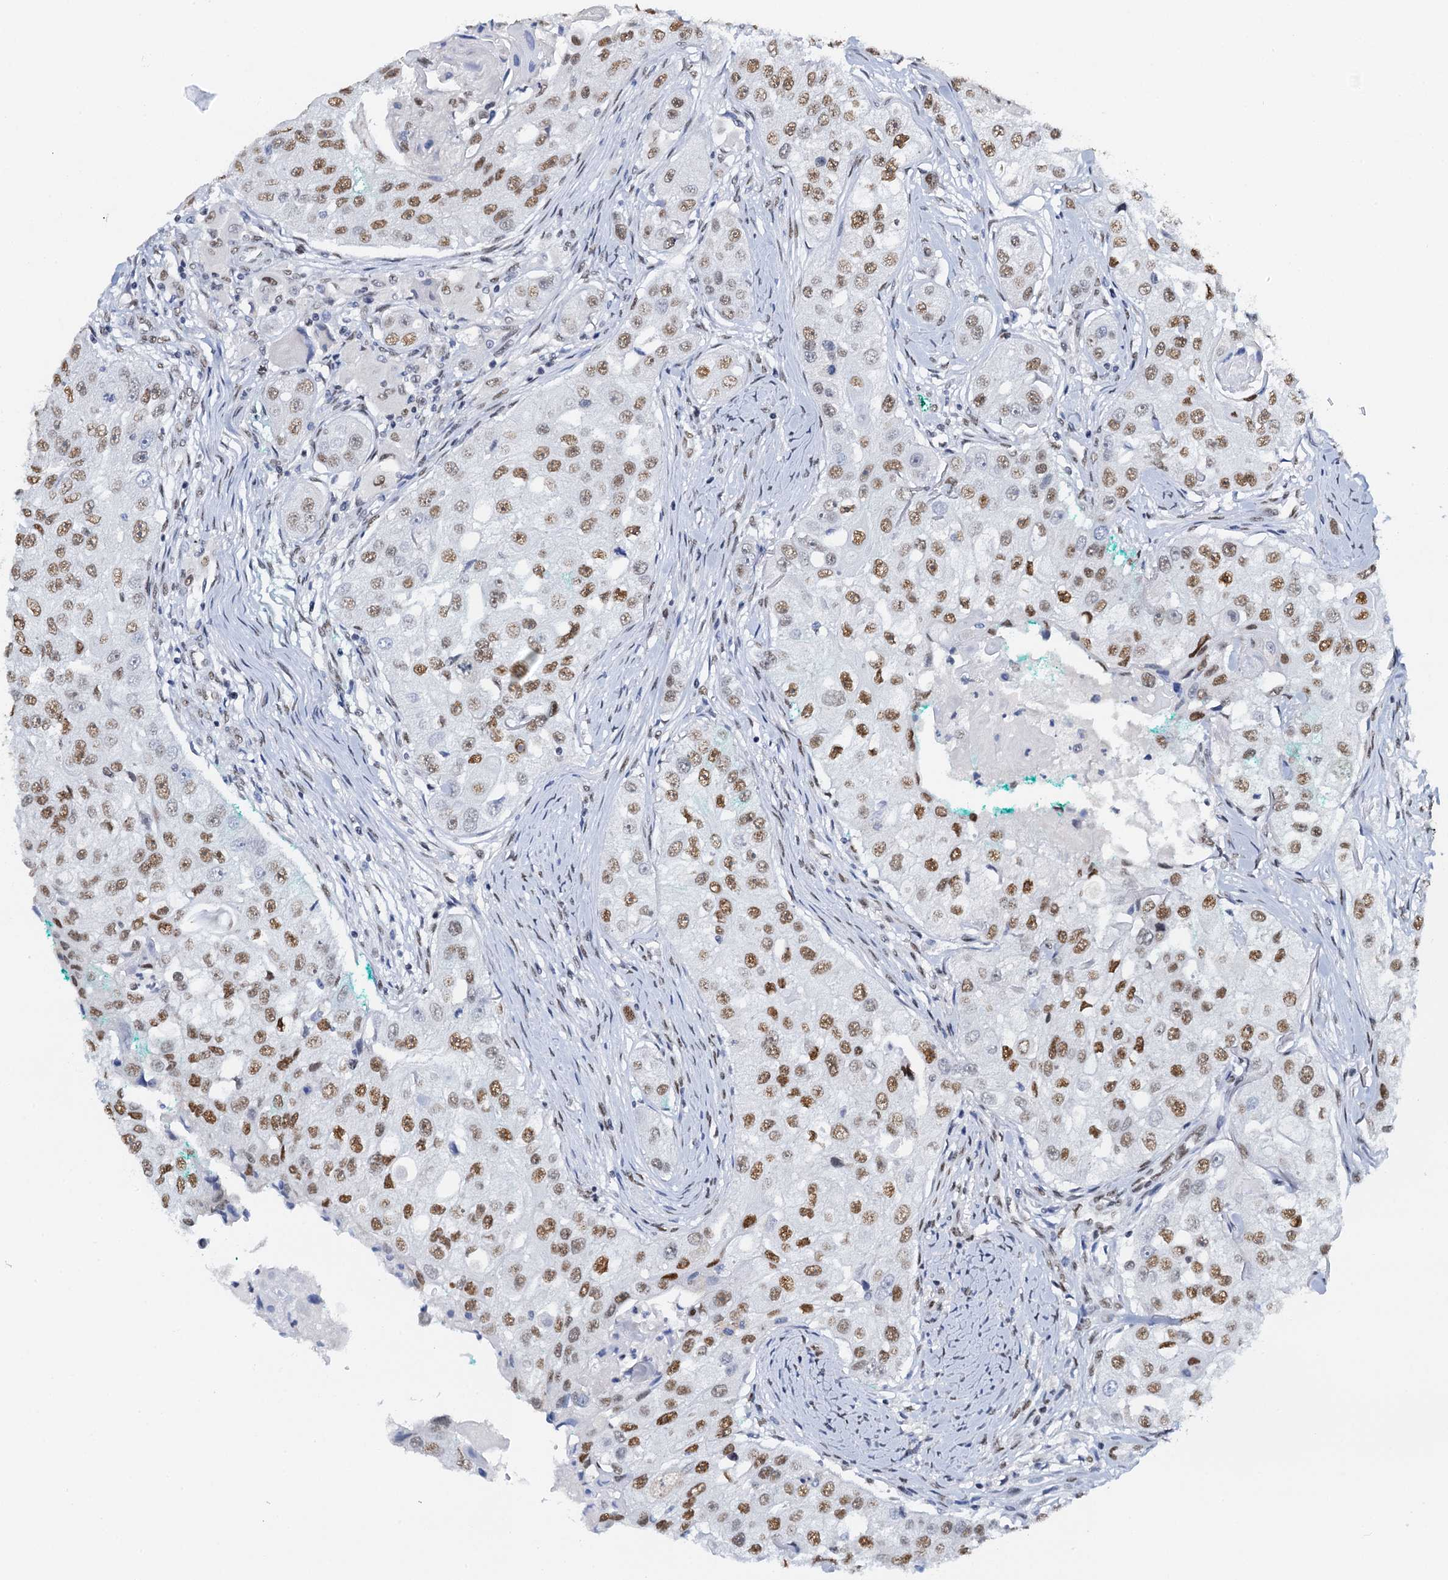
{"staining": {"intensity": "moderate", "quantity": ">75%", "location": "nuclear"}, "tissue": "head and neck cancer", "cell_type": "Tumor cells", "image_type": "cancer", "snomed": [{"axis": "morphology", "description": "Normal tissue, NOS"}, {"axis": "morphology", "description": "Squamous cell carcinoma, NOS"}, {"axis": "topography", "description": "Skeletal muscle"}, {"axis": "topography", "description": "Head-Neck"}], "caption": "A micrograph showing moderate nuclear positivity in about >75% of tumor cells in head and neck cancer (squamous cell carcinoma), as visualized by brown immunohistochemical staining.", "gene": "SLTM", "patient": {"sex": "male", "age": 51}}